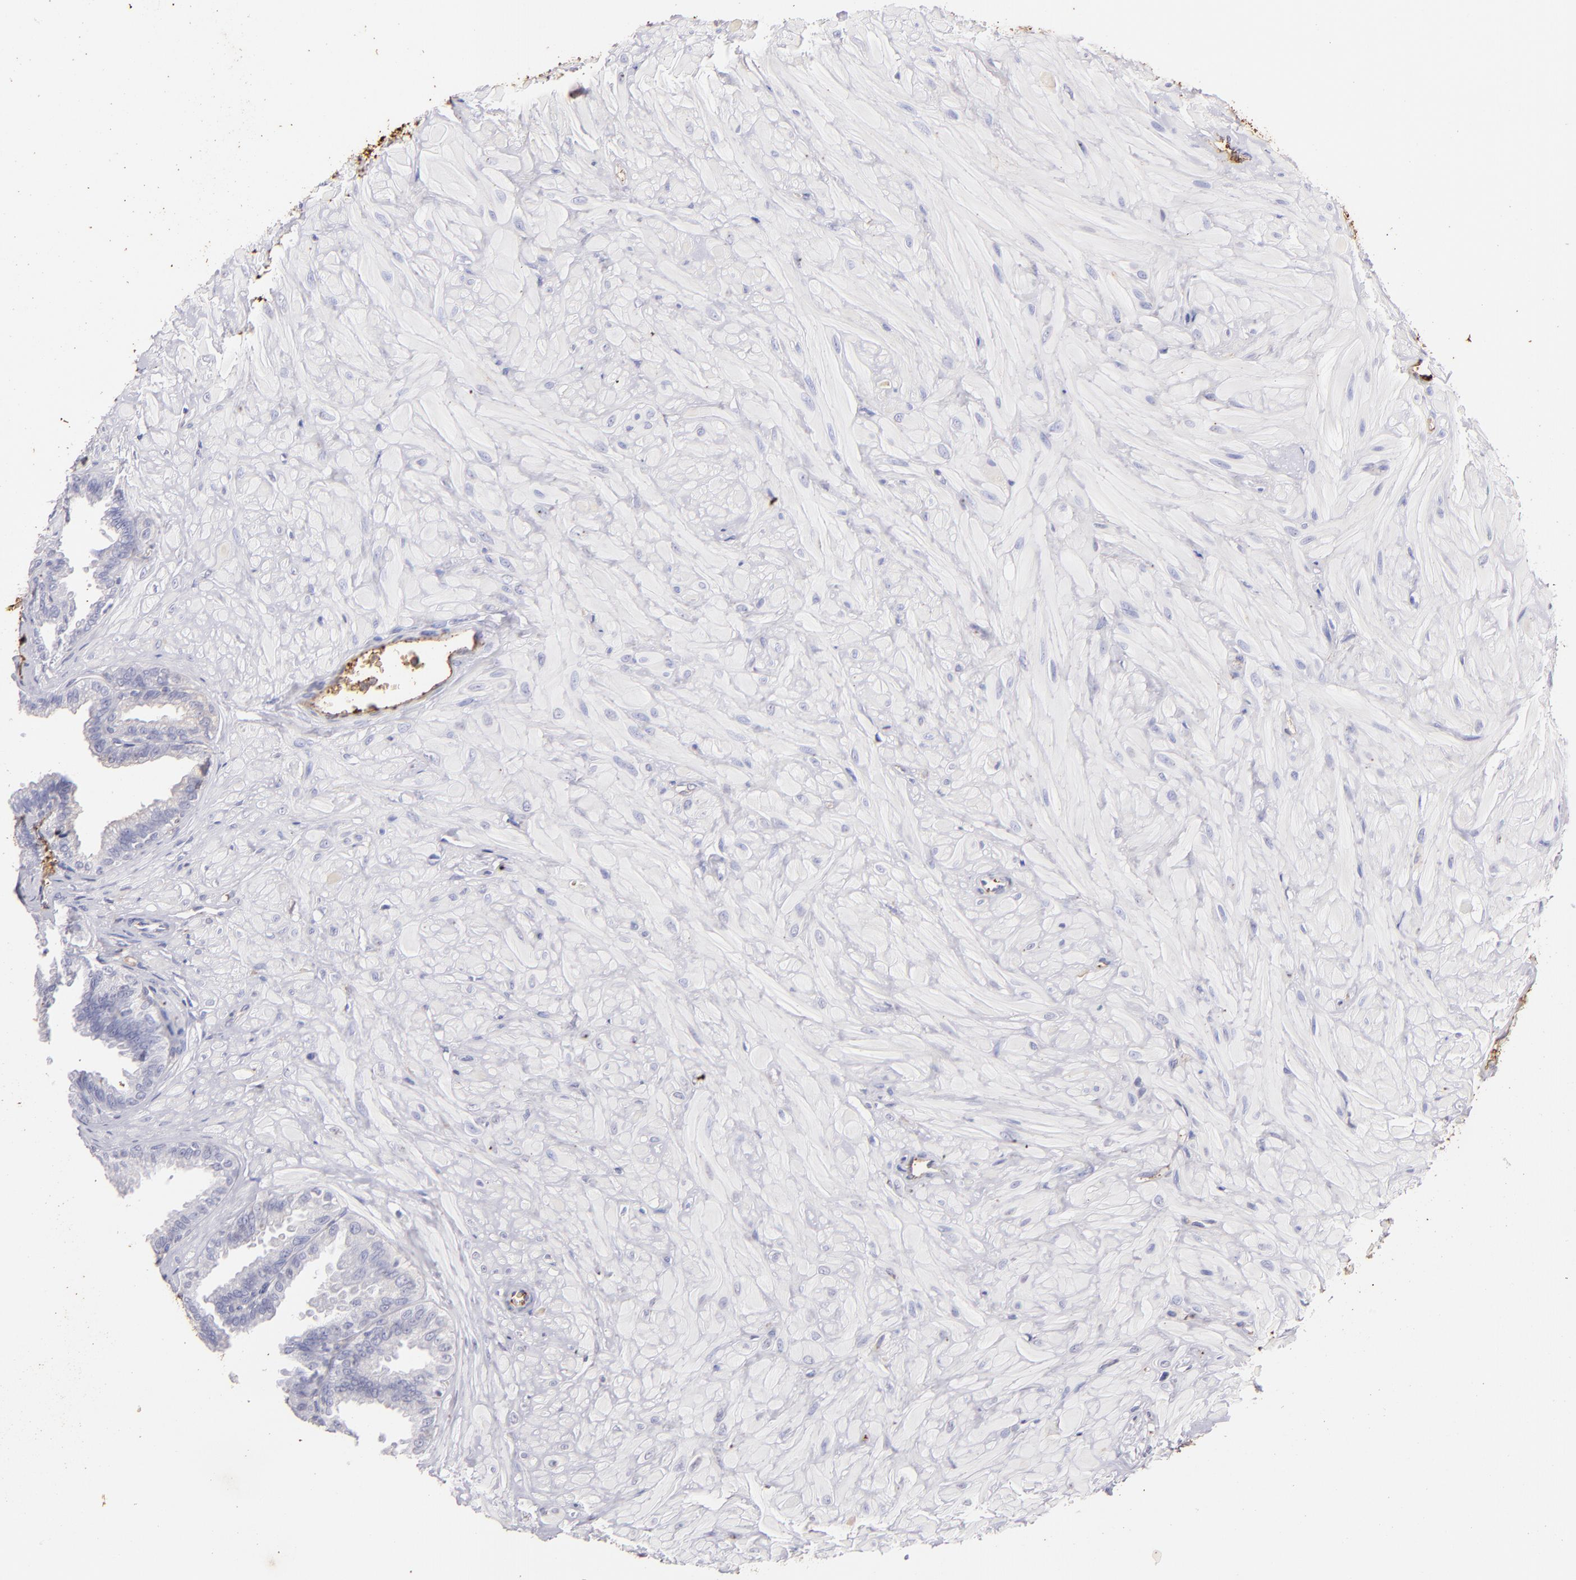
{"staining": {"intensity": "negative", "quantity": "none", "location": "none"}, "tissue": "seminal vesicle", "cell_type": "Glandular cells", "image_type": "normal", "snomed": [{"axis": "morphology", "description": "Normal tissue, NOS"}, {"axis": "topography", "description": "Seminal veicle"}], "caption": "Protein analysis of unremarkable seminal vesicle exhibits no significant positivity in glandular cells. The staining is performed using DAB brown chromogen with nuclei counter-stained in using hematoxylin.", "gene": "FGB", "patient": {"sex": "male", "age": 26}}